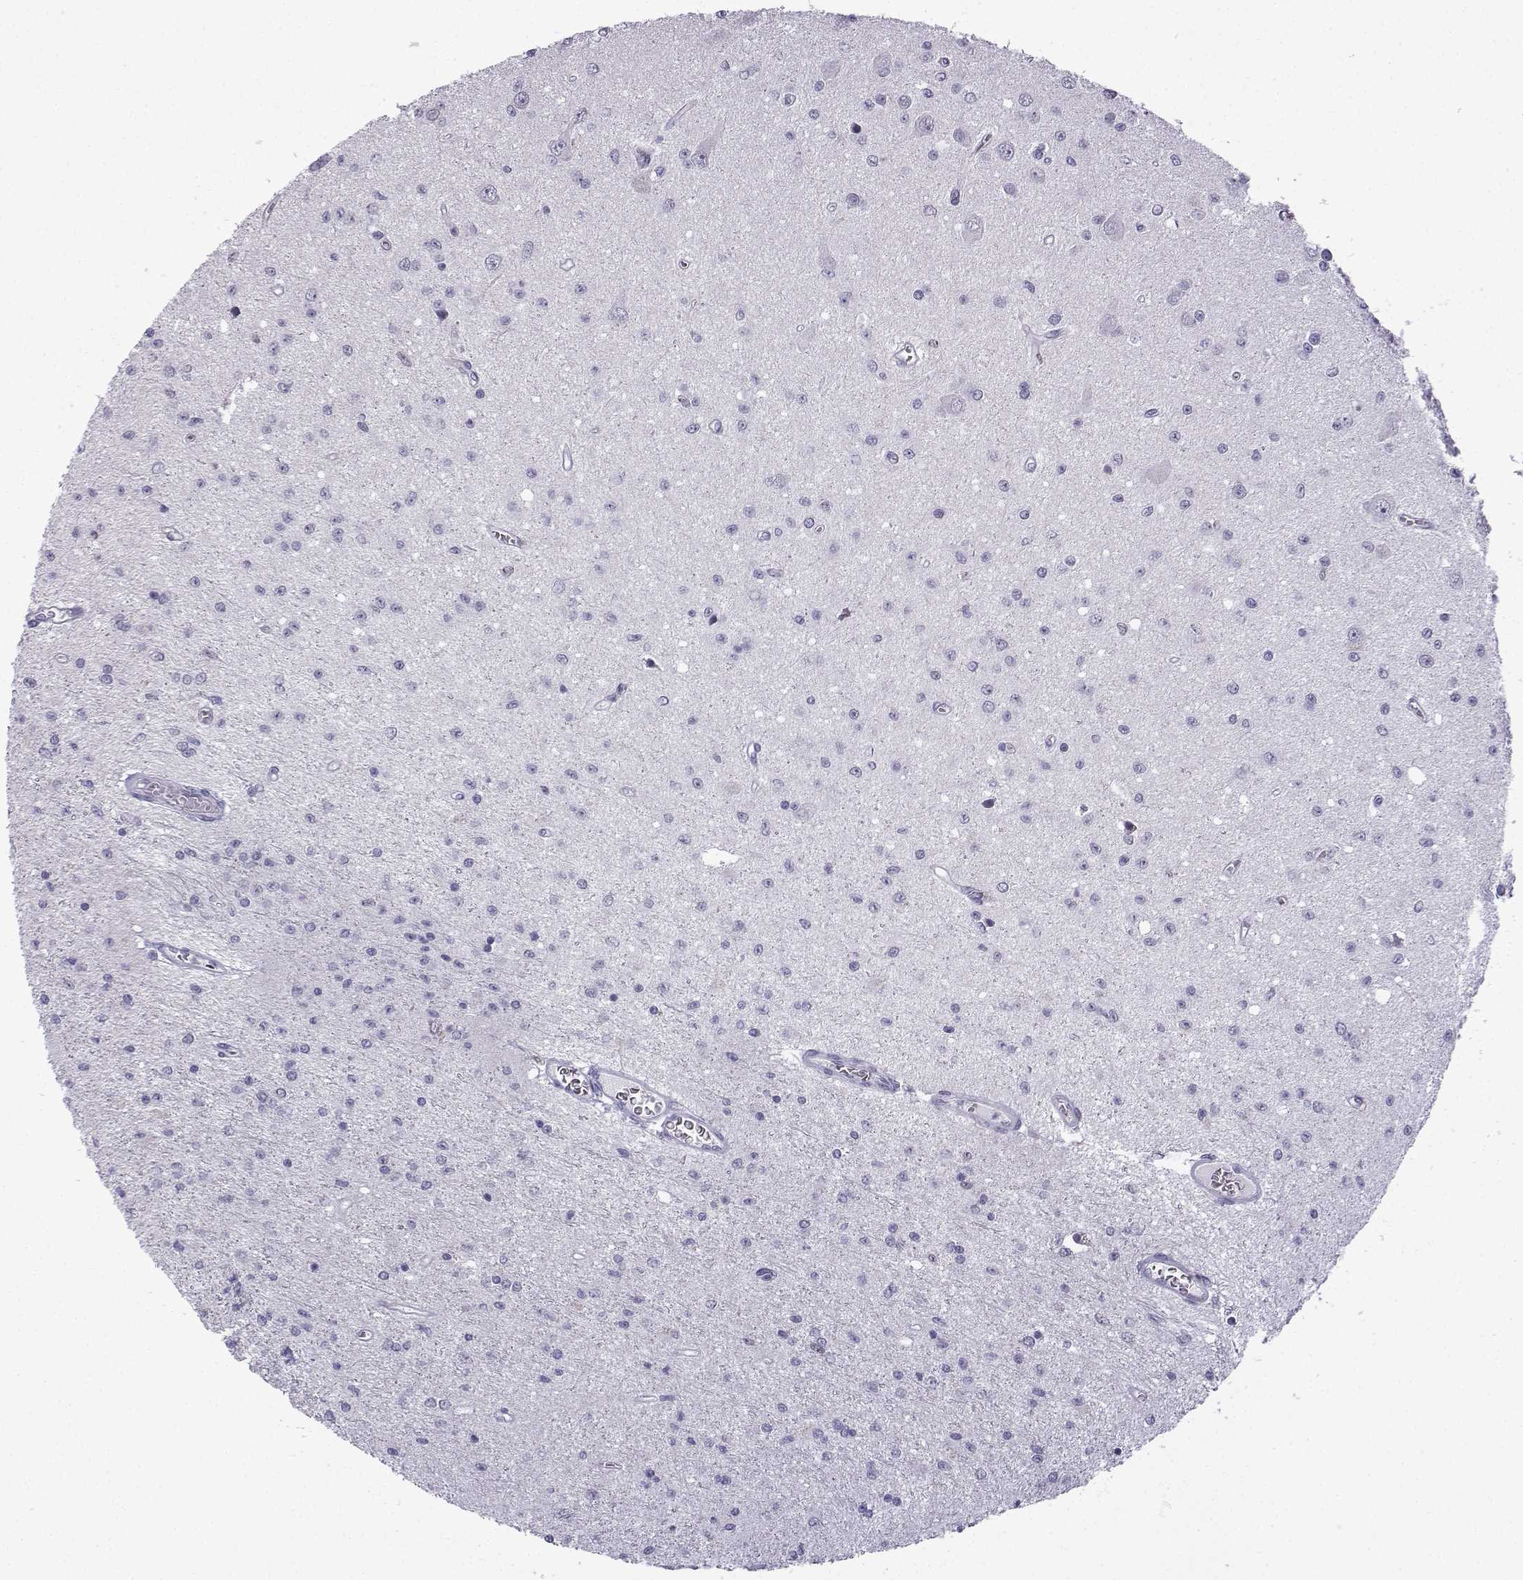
{"staining": {"intensity": "negative", "quantity": "none", "location": "none"}, "tissue": "glioma", "cell_type": "Tumor cells", "image_type": "cancer", "snomed": [{"axis": "morphology", "description": "Glioma, malignant, Low grade"}, {"axis": "topography", "description": "Brain"}], "caption": "This histopathology image is of glioma stained with immunohistochemistry to label a protein in brown with the nuclei are counter-stained blue. There is no expression in tumor cells.", "gene": "MRGBP", "patient": {"sex": "female", "age": 45}}